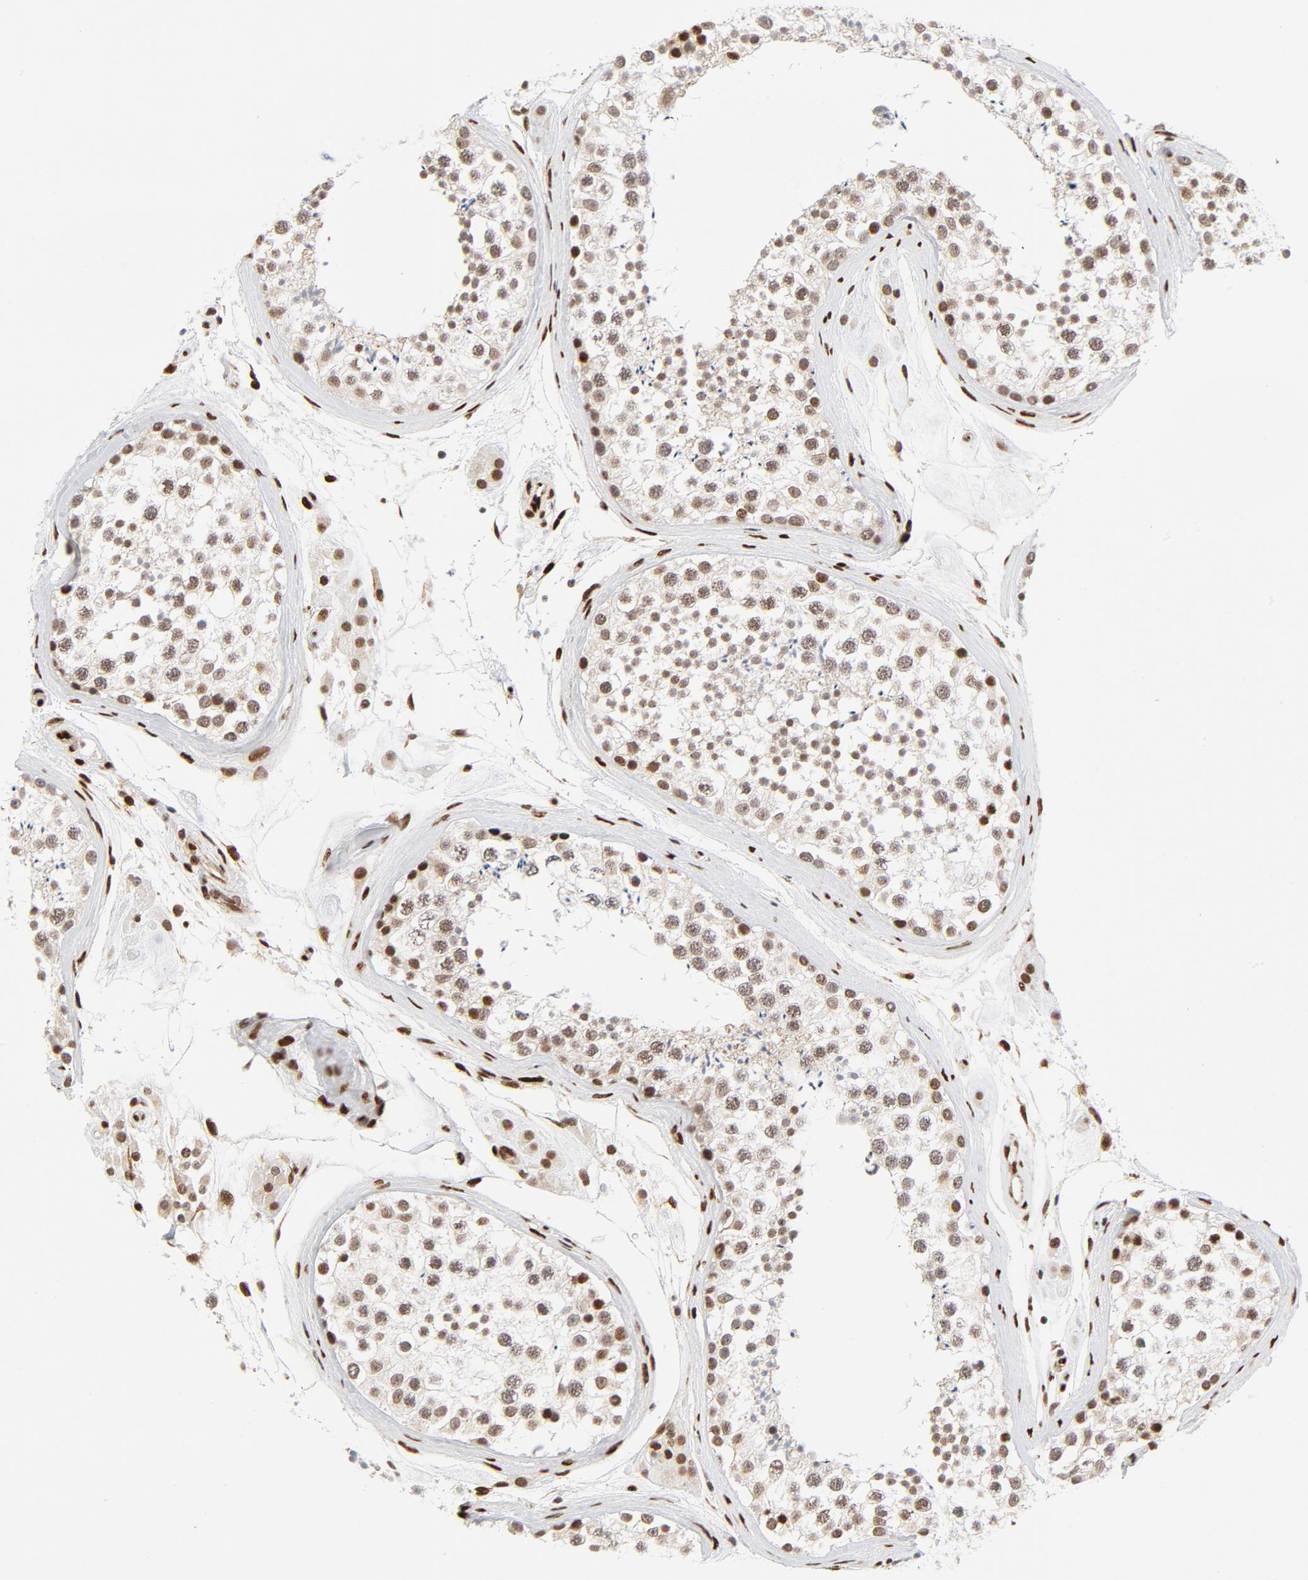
{"staining": {"intensity": "weak", "quantity": "25%-75%", "location": "nuclear"}, "tissue": "testis", "cell_type": "Cells in seminiferous ducts", "image_type": "normal", "snomed": [{"axis": "morphology", "description": "Normal tissue, NOS"}, {"axis": "topography", "description": "Testis"}], "caption": "IHC photomicrograph of normal testis stained for a protein (brown), which demonstrates low levels of weak nuclear positivity in about 25%-75% of cells in seminiferous ducts.", "gene": "MEF2A", "patient": {"sex": "male", "age": 46}}